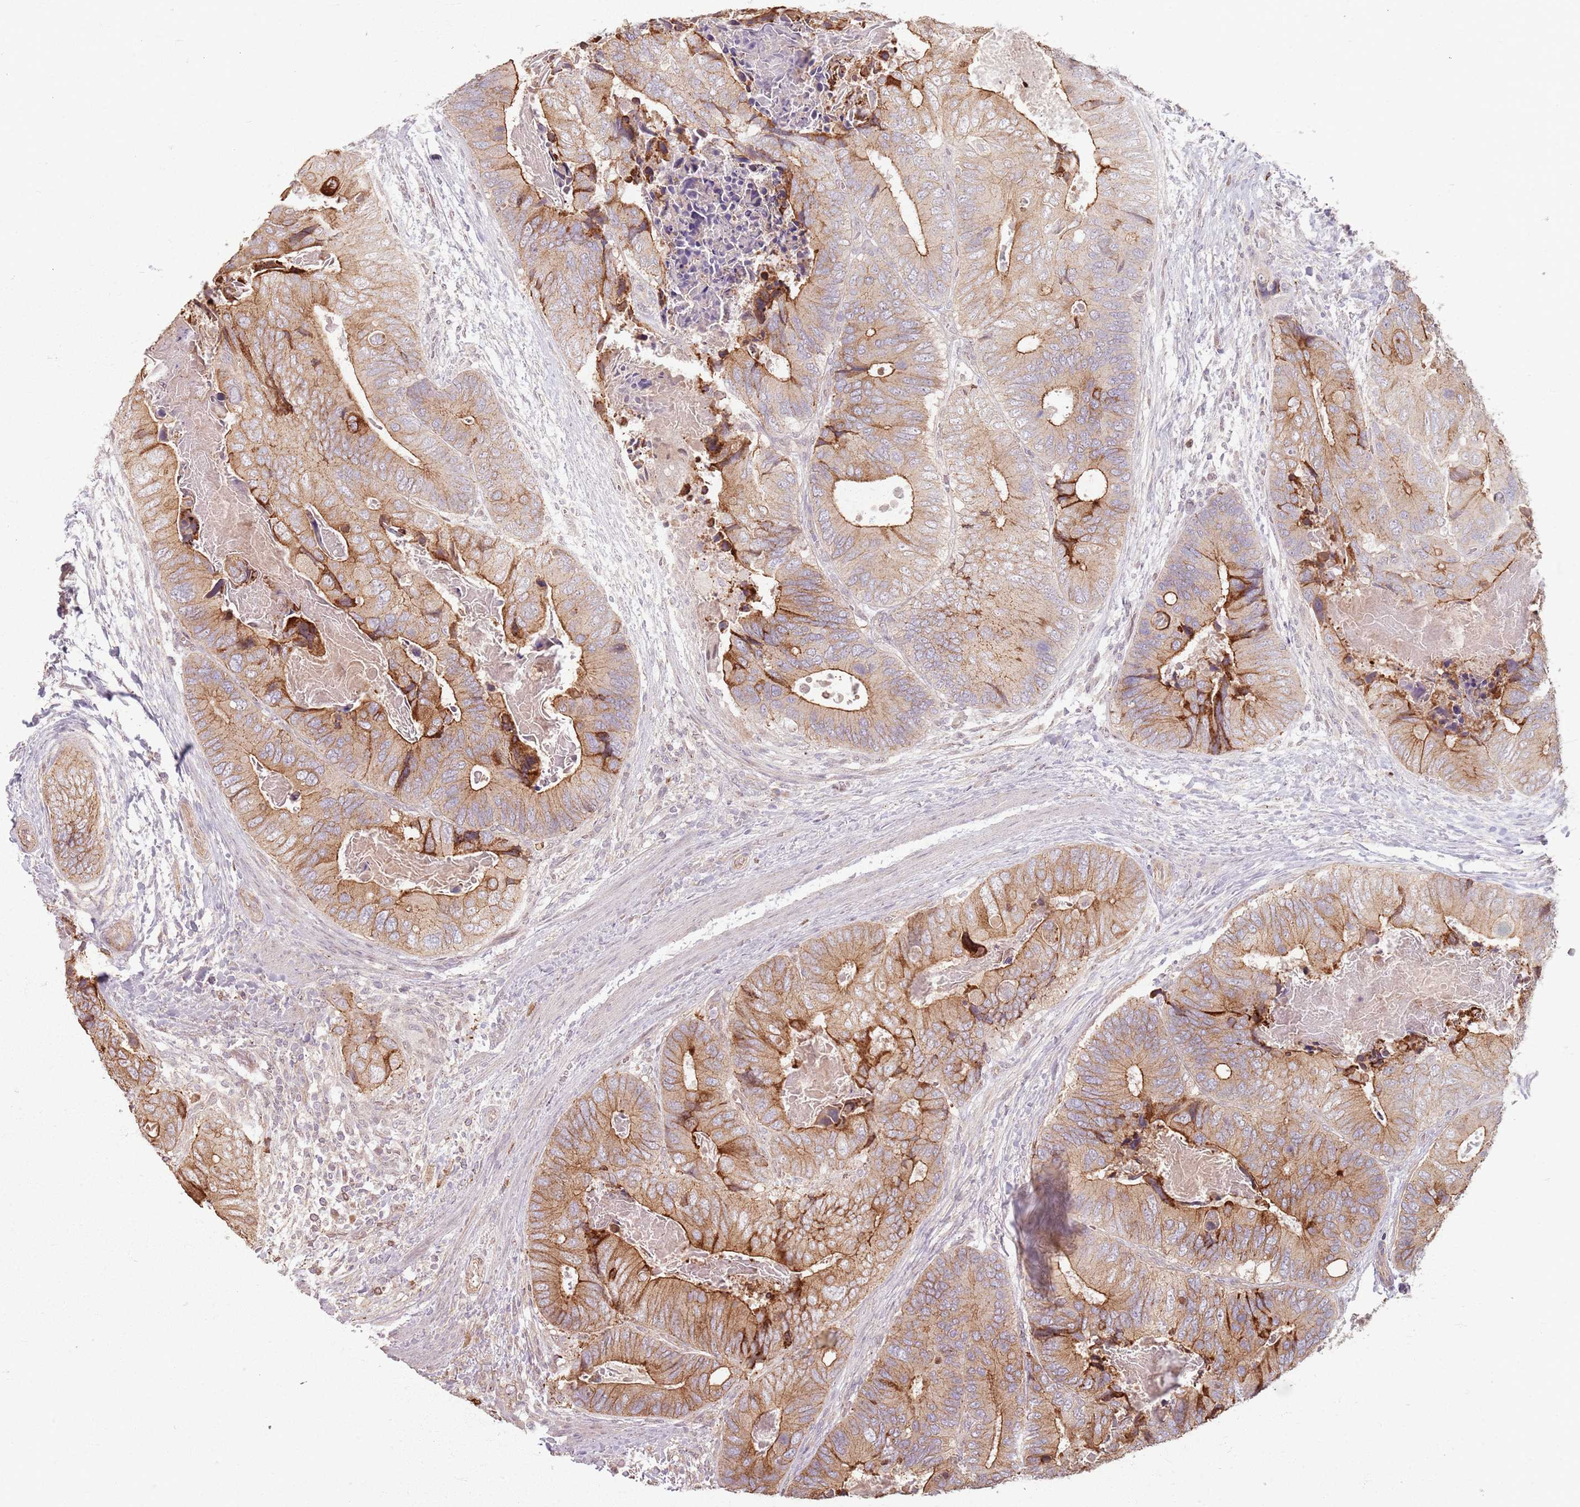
{"staining": {"intensity": "moderate", "quantity": ">75%", "location": "cytoplasmic/membranous"}, "tissue": "colorectal cancer", "cell_type": "Tumor cells", "image_type": "cancer", "snomed": [{"axis": "morphology", "description": "Adenocarcinoma, NOS"}, {"axis": "topography", "description": "Colon"}], "caption": "Colorectal cancer (adenocarcinoma) stained for a protein exhibits moderate cytoplasmic/membranous positivity in tumor cells.", "gene": "KCNA5", "patient": {"sex": "male", "age": 84}}